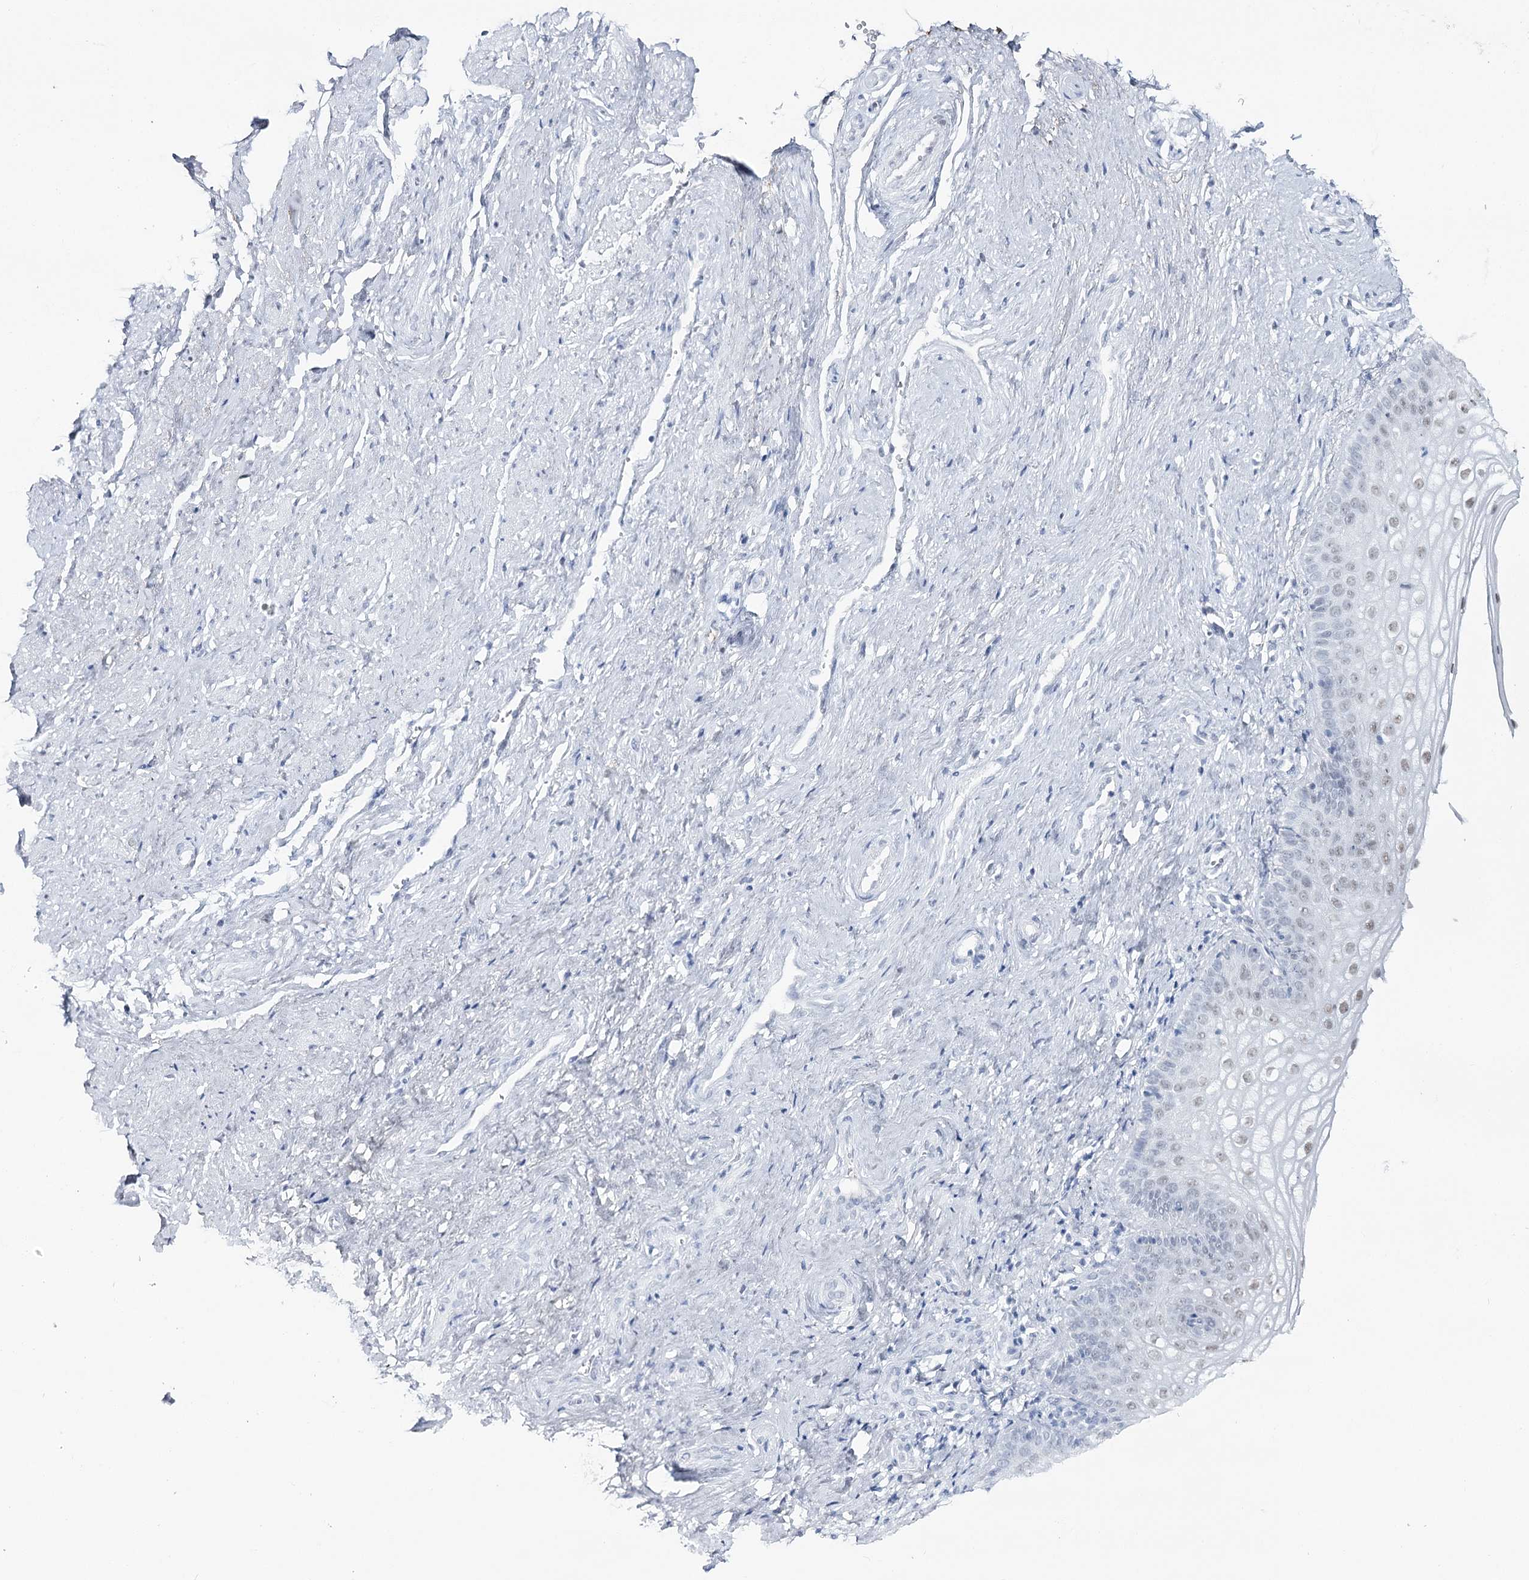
{"staining": {"intensity": "weak", "quantity": "25%-75%", "location": "nuclear"}, "tissue": "vagina", "cell_type": "Squamous epithelial cells", "image_type": "normal", "snomed": [{"axis": "morphology", "description": "Normal tissue, NOS"}, {"axis": "topography", "description": "Vagina"}], "caption": "Immunohistochemistry (IHC) image of unremarkable vagina: vagina stained using IHC reveals low levels of weak protein expression localized specifically in the nuclear of squamous epithelial cells, appearing as a nuclear brown color.", "gene": "ZC3H8", "patient": {"sex": "female", "age": 46}}